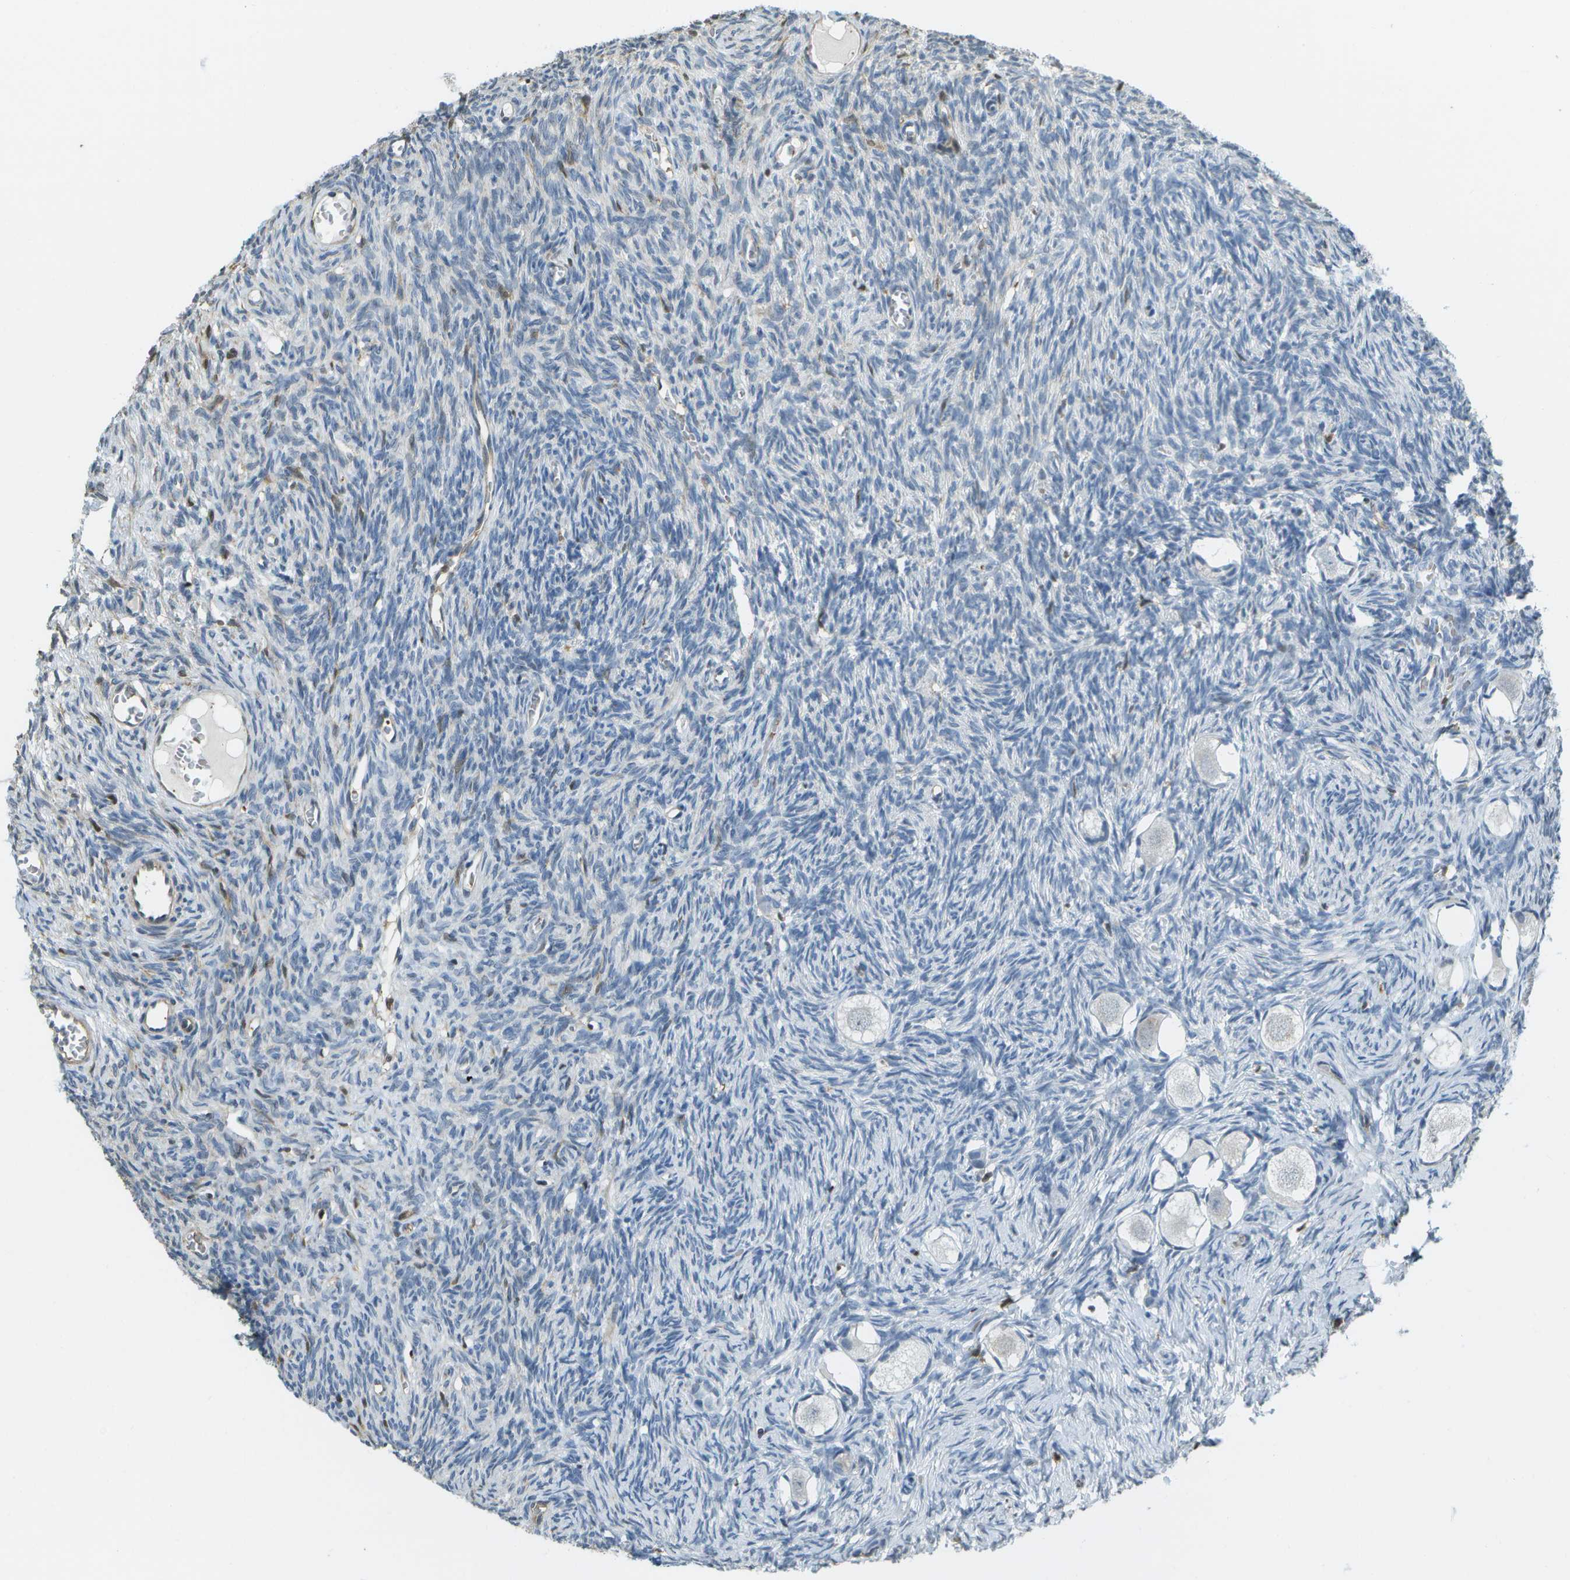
{"staining": {"intensity": "negative", "quantity": "none", "location": "none"}, "tissue": "ovary", "cell_type": "Follicle cells", "image_type": "normal", "snomed": [{"axis": "morphology", "description": "Normal tissue, NOS"}, {"axis": "topography", "description": "Ovary"}], "caption": "This is a micrograph of immunohistochemistry (IHC) staining of normal ovary, which shows no staining in follicle cells.", "gene": "CACHD1", "patient": {"sex": "female", "age": 27}}